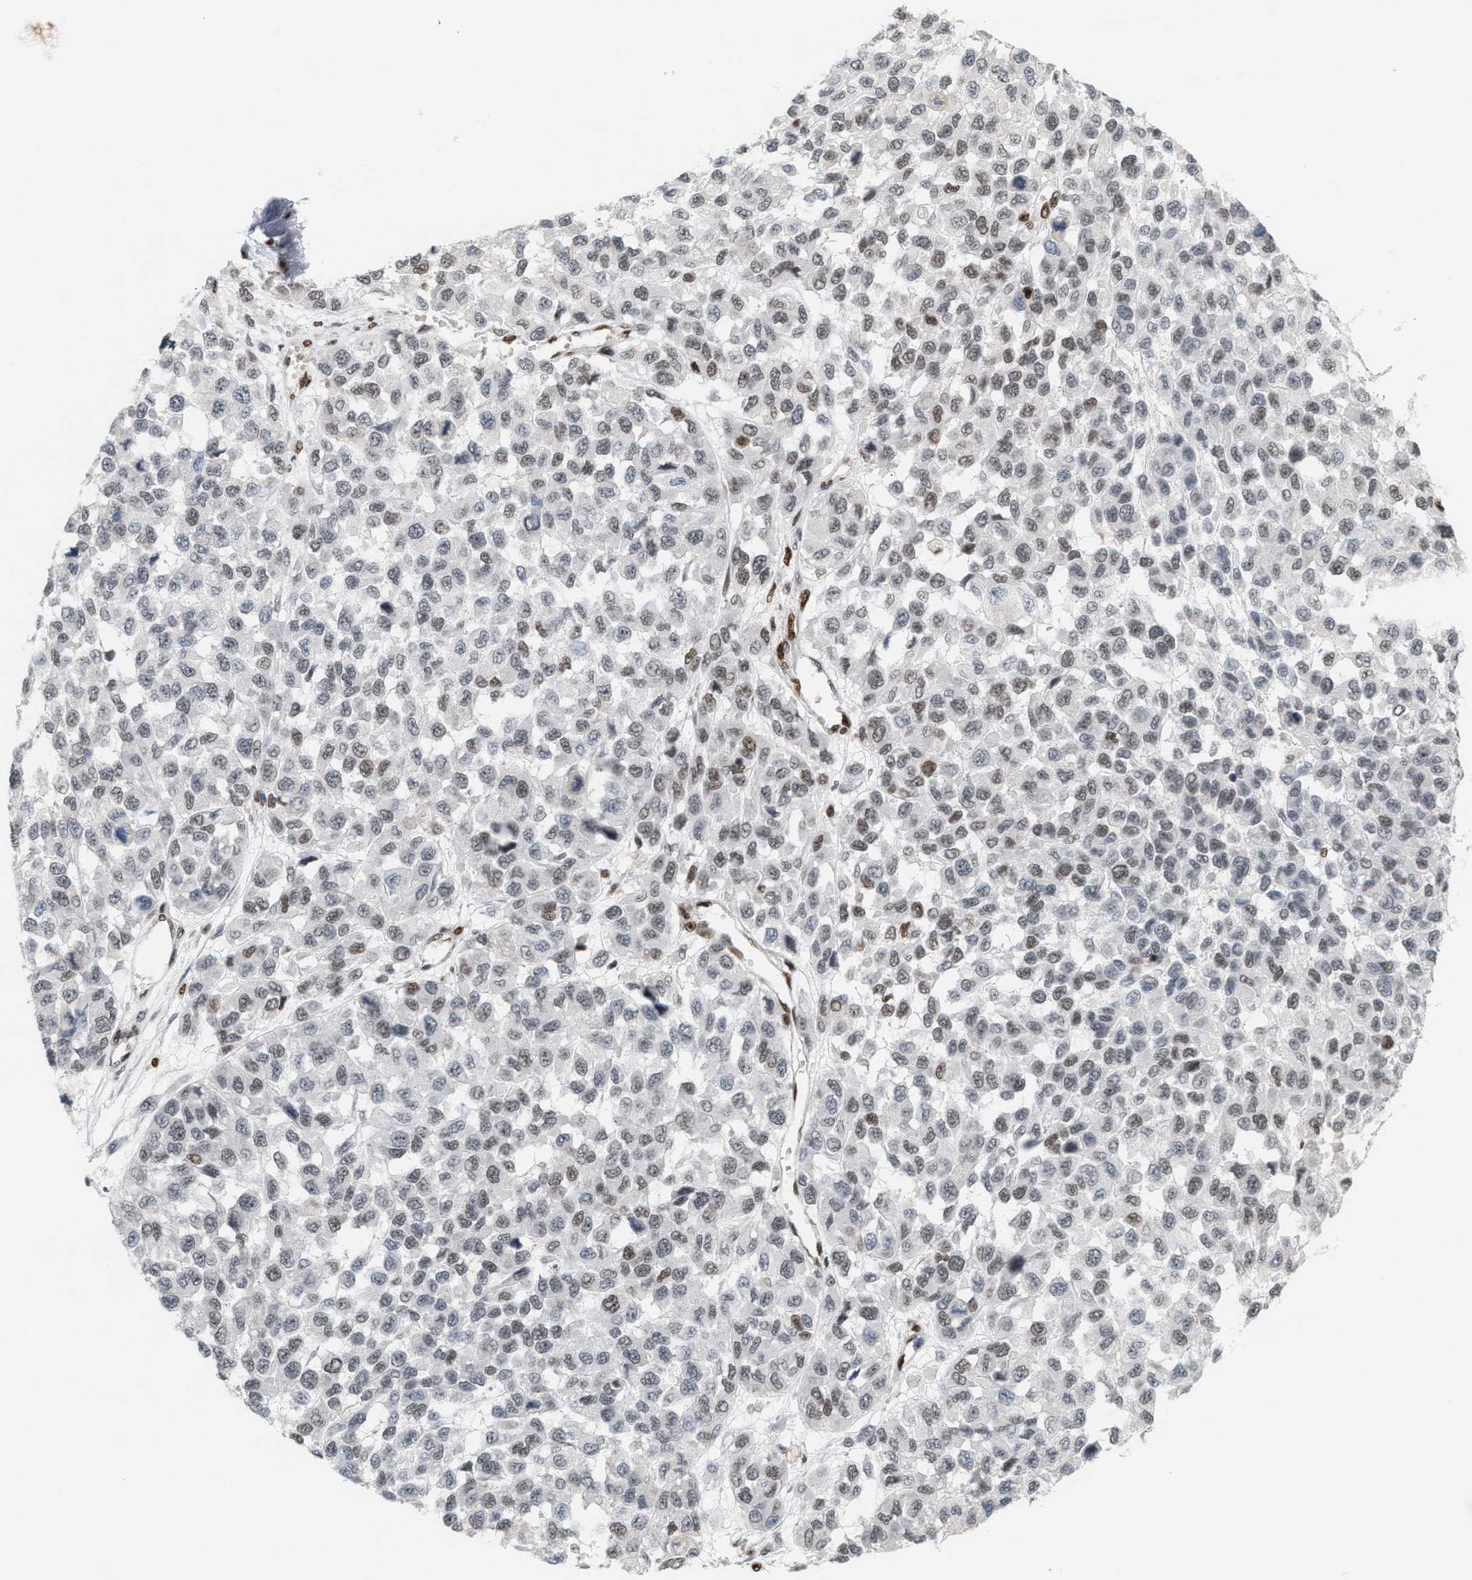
{"staining": {"intensity": "weak", "quantity": "<25%", "location": "nuclear"}, "tissue": "melanoma", "cell_type": "Tumor cells", "image_type": "cancer", "snomed": [{"axis": "morphology", "description": "Malignant melanoma, NOS"}, {"axis": "topography", "description": "Skin"}], "caption": "Immunohistochemistry (IHC) micrograph of neoplastic tissue: human melanoma stained with DAB (3,3'-diaminobenzidine) demonstrates no significant protein staining in tumor cells.", "gene": "RNASEK-C17orf49", "patient": {"sex": "male", "age": 62}}